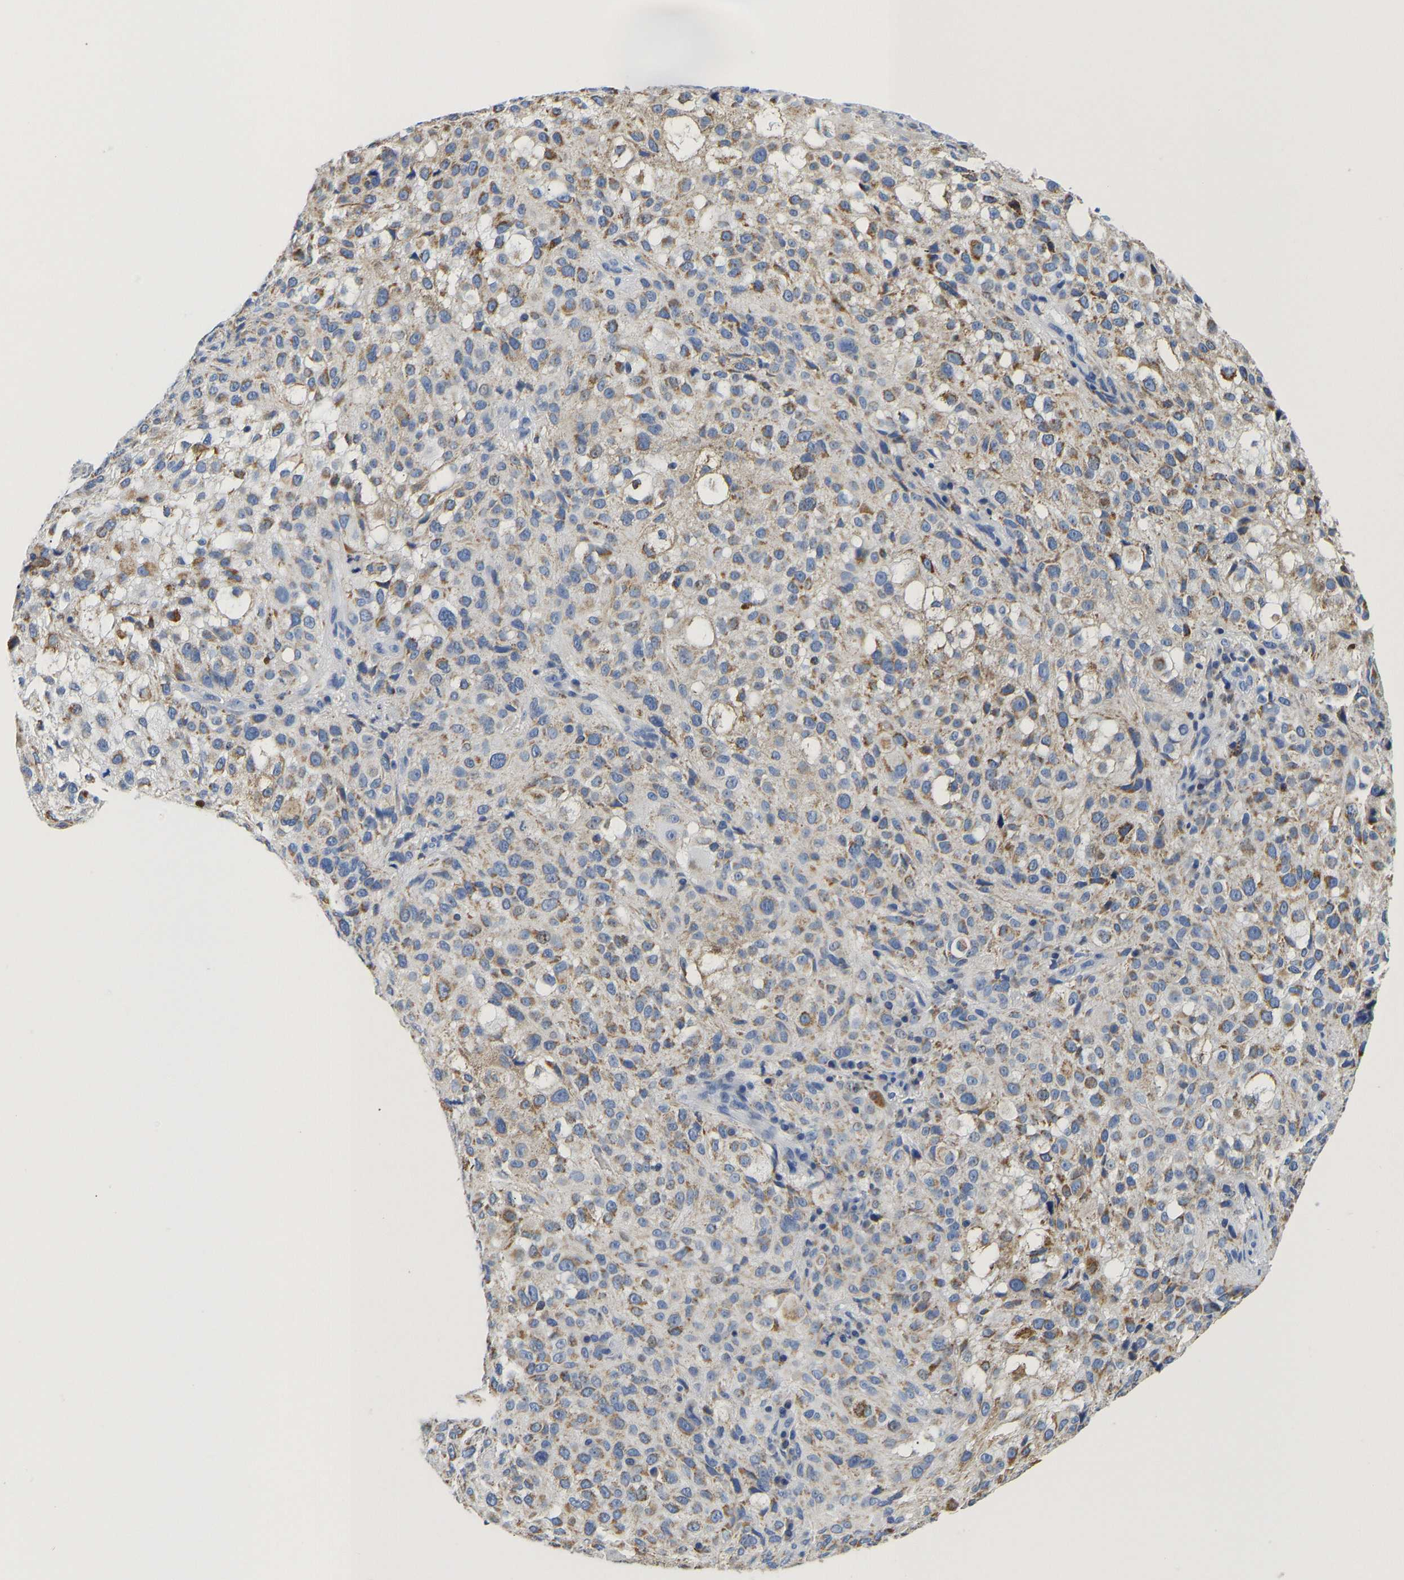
{"staining": {"intensity": "moderate", "quantity": ">75%", "location": "cytoplasmic/membranous"}, "tissue": "melanoma", "cell_type": "Tumor cells", "image_type": "cancer", "snomed": [{"axis": "morphology", "description": "Necrosis, NOS"}, {"axis": "morphology", "description": "Malignant melanoma, NOS"}, {"axis": "topography", "description": "Skin"}], "caption": "This histopathology image demonstrates immunohistochemistry staining of melanoma, with medium moderate cytoplasmic/membranous positivity in about >75% of tumor cells.", "gene": "PCK2", "patient": {"sex": "female", "age": 87}}